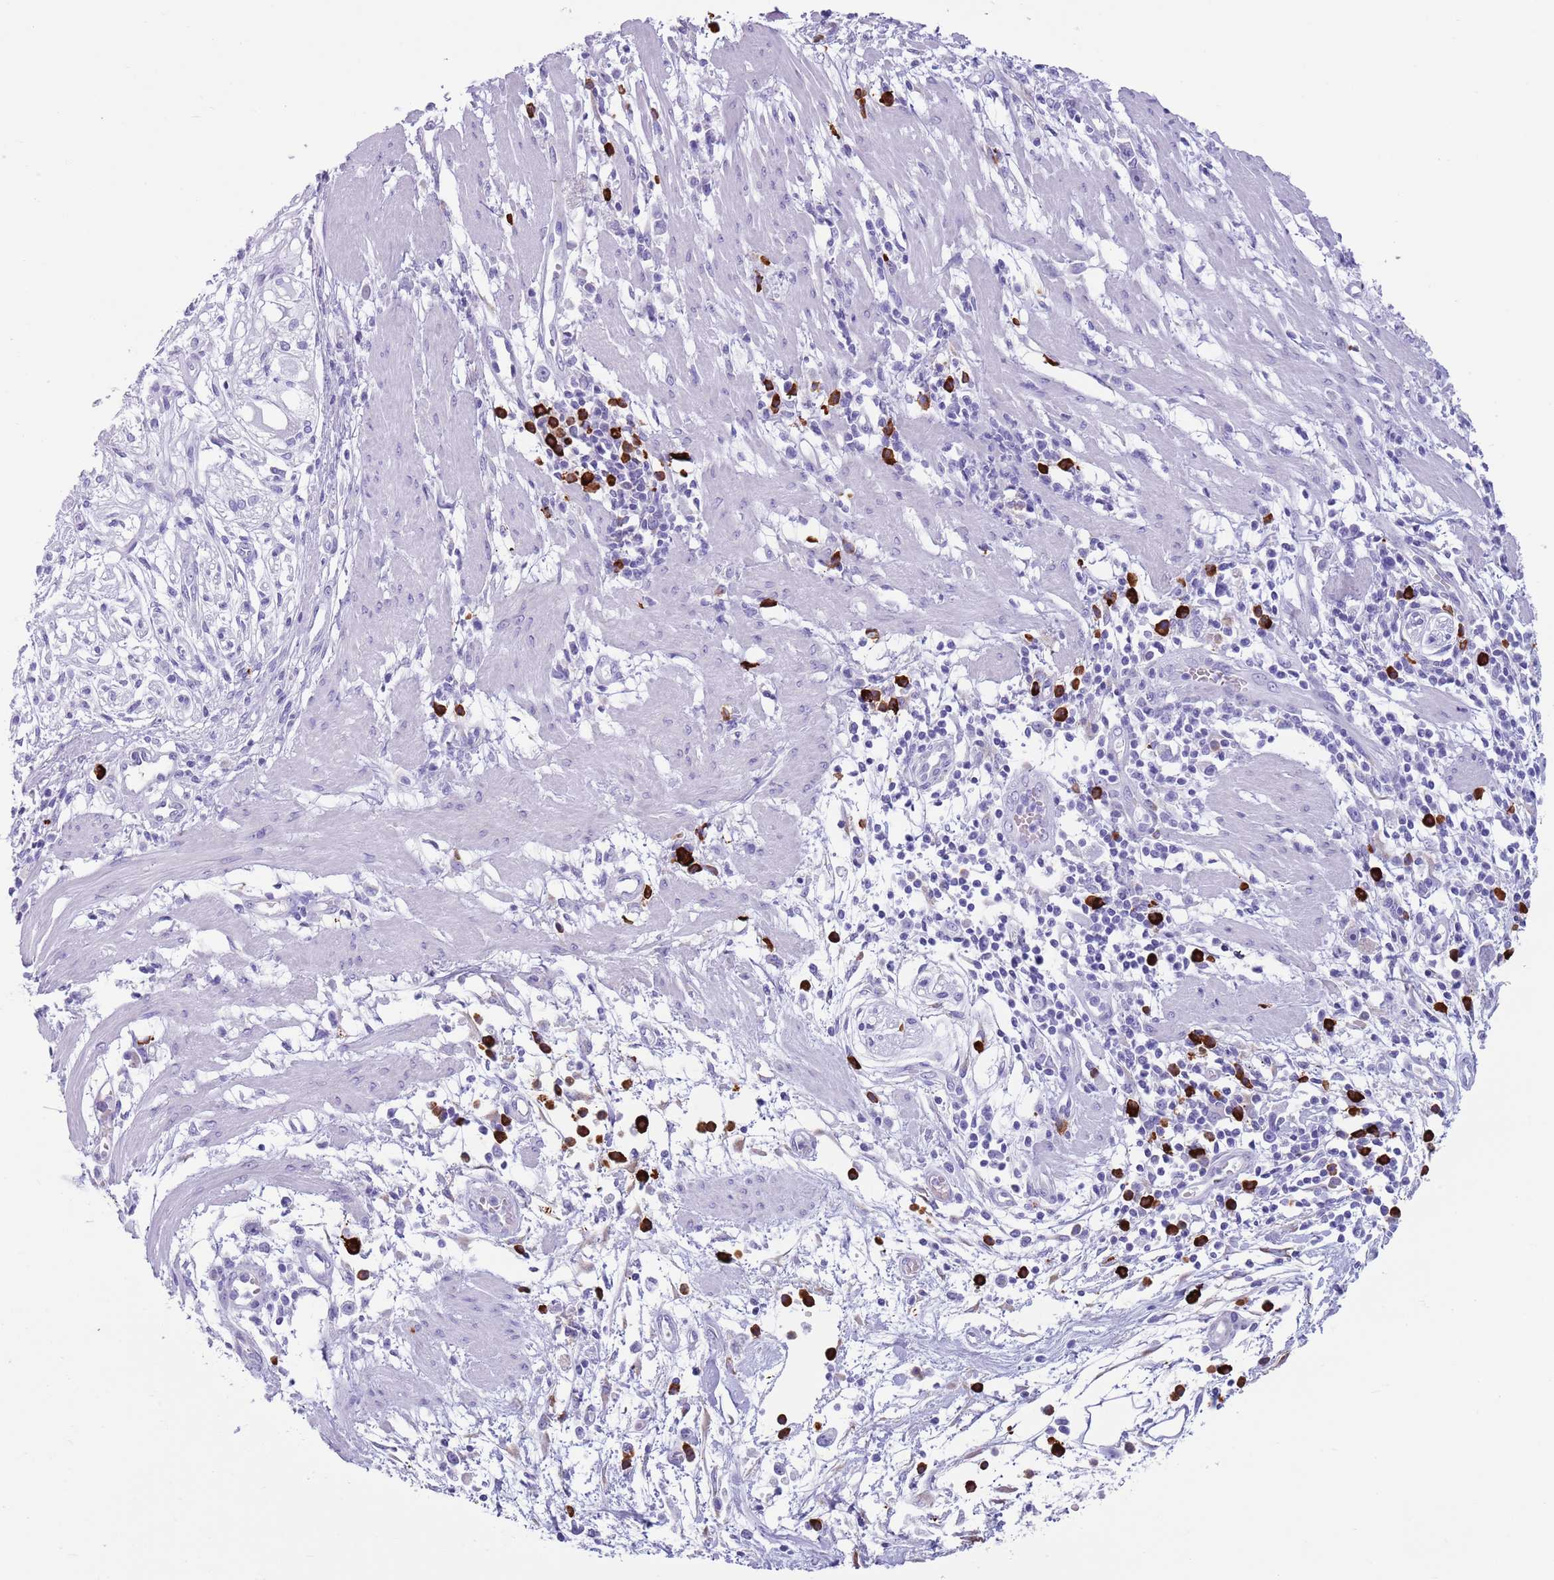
{"staining": {"intensity": "negative", "quantity": "none", "location": "none"}, "tissue": "stomach cancer", "cell_type": "Tumor cells", "image_type": "cancer", "snomed": [{"axis": "morphology", "description": "Adenocarcinoma, NOS"}, {"axis": "topography", "description": "Stomach"}], "caption": "Adenocarcinoma (stomach) was stained to show a protein in brown. There is no significant staining in tumor cells. The staining is performed using DAB brown chromogen with nuclei counter-stained in using hematoxylin.", "gene": "LY6G5B", "patient": {"sex": "female", "age": 59}}